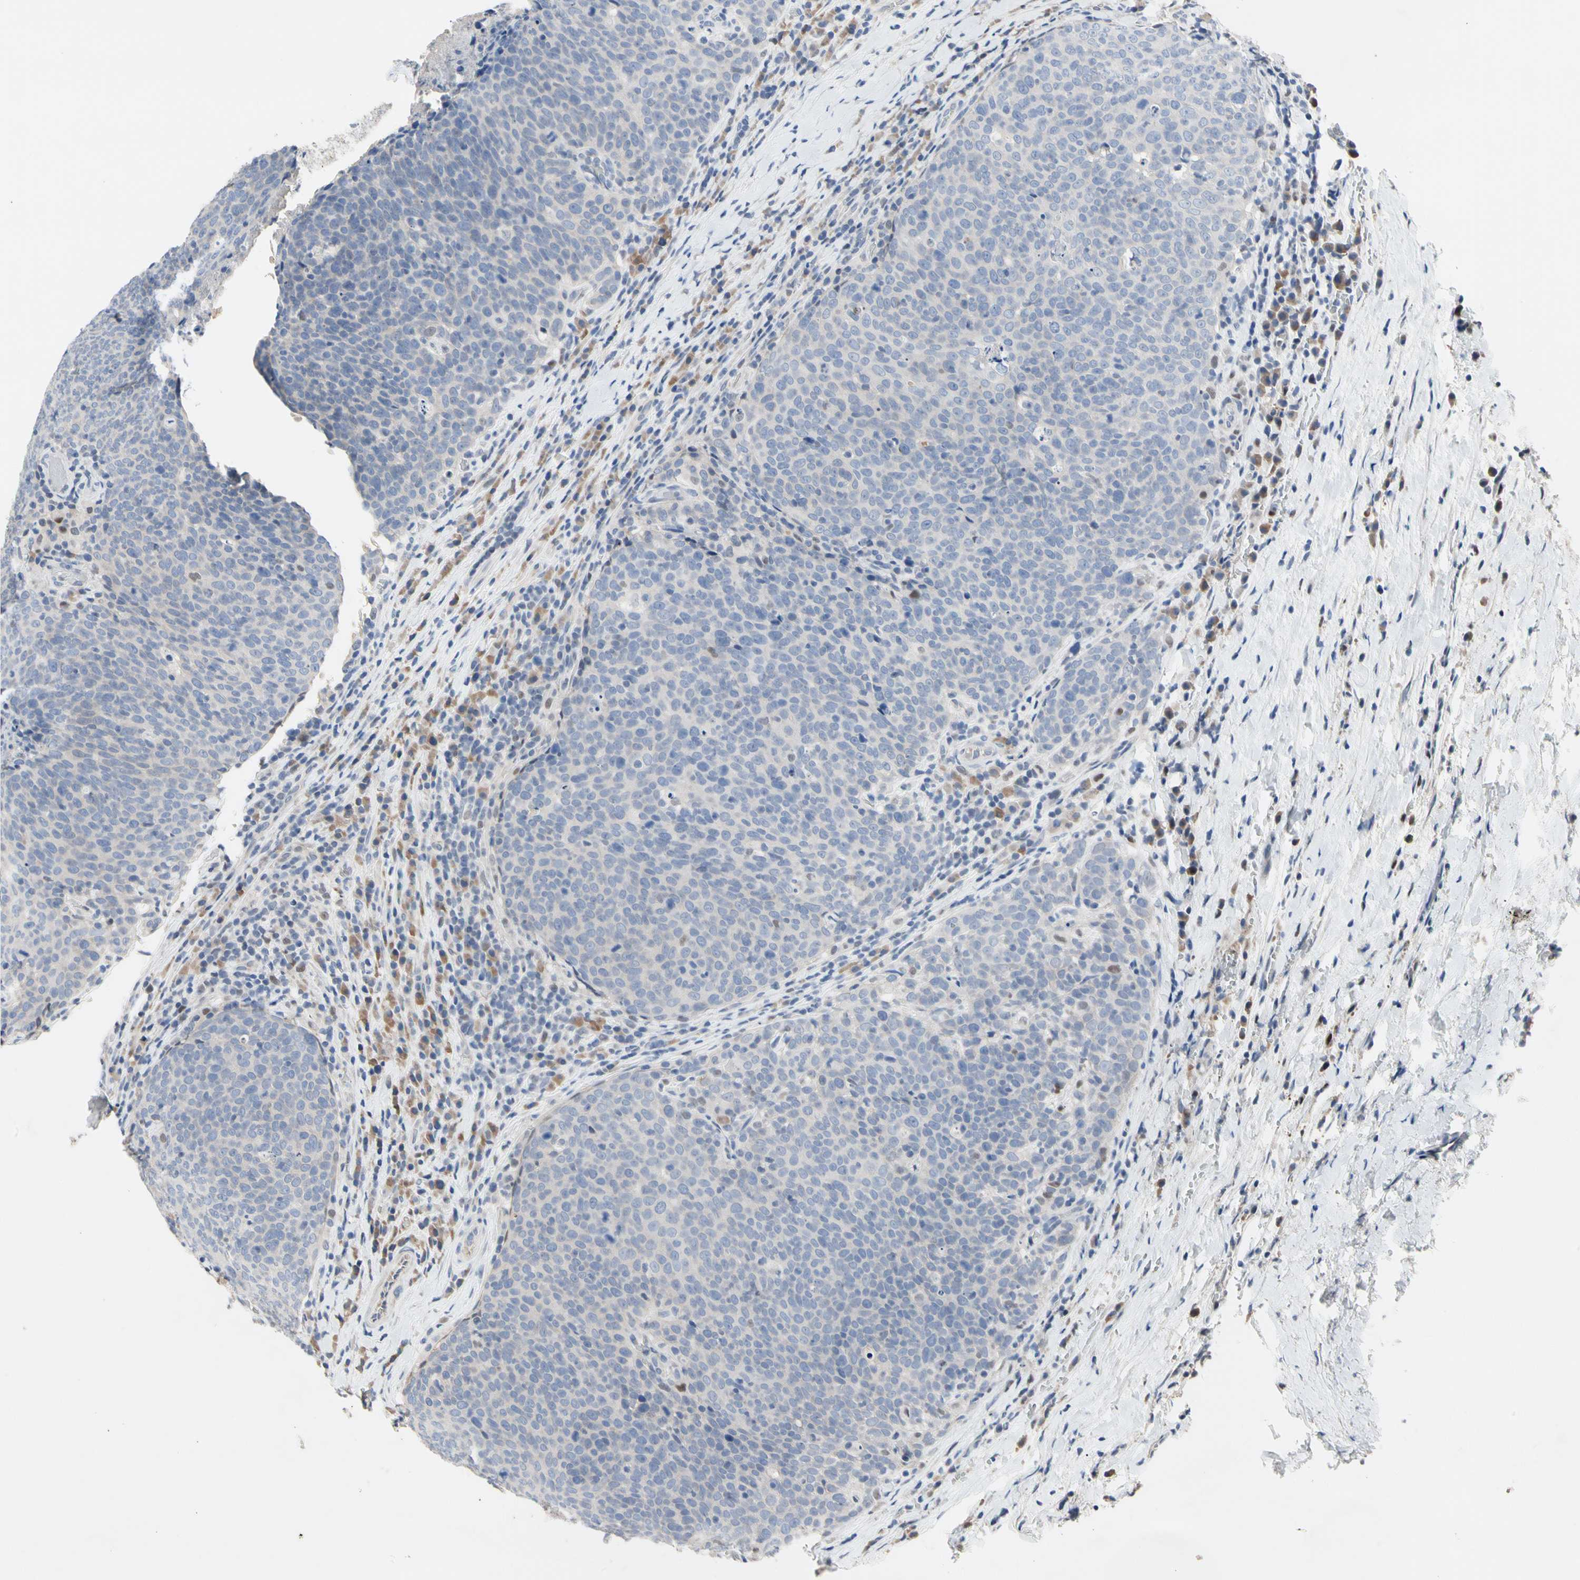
{"staining": {"intensity": "negative", "quantity": "none", "location": "none"}, "tissue": "head and neck cancer", "cell_type": "Tumor cells", "image_type": "cancer", "snomed": [{"axis": "morphology", "description": "Squamous cell carcinoma, NOS"}, {"axis": "morphology", "description": "Squamous cell carcinoma, metastatic, NOS"}, {"axis": "topography", "description": "Lymph node"}, {"axis": "topography", "description": "Head-Neck"}], "caption": "A micrograph of human metastatic squamous cell carcinoma (head and neck) is negative for staining in tumor cells. (DAB (3,3'-diaminobenzidine) immunohistochemistry (IHC) visualized using brightfield microscopy, high magnification).", "gene": "ECRG4", "patient": {"sex": "male", "age": 62}}